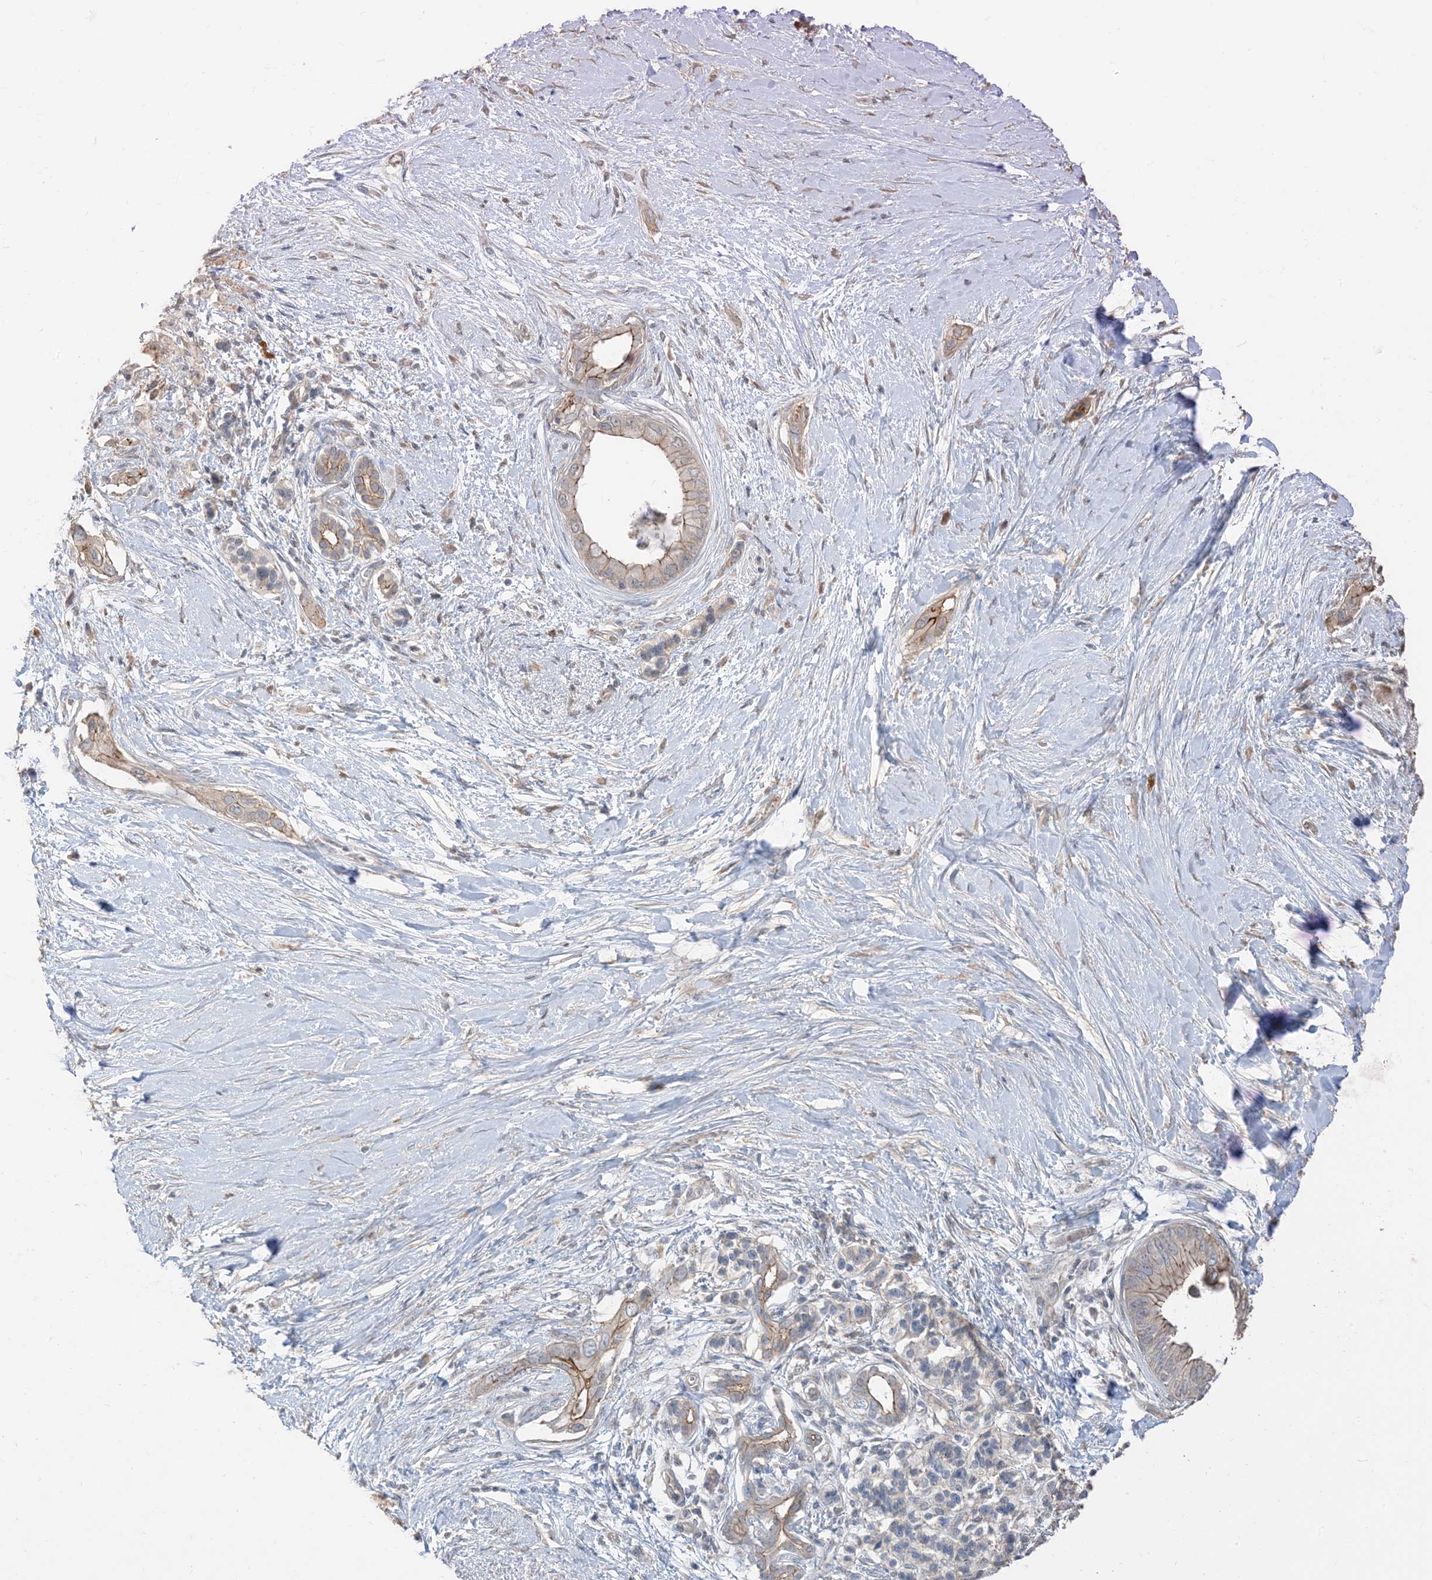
{"staining": {"intensity": "weak", "quantity": "25%-75%", "location": "cytoplasmic/membranous"}, "tissue": "pancreatic cancer", "cell_type": "Tumor cells", "image_type": "cancer", "snomed": [{"axis": "morphology", "description": "Normal tissue, NOS"}, {"axis": "morphology", "description": "Adenocarcinoma, NOS"}, {"axis": "topography", "description": "Pancreas"}, {"axis": "topography", "description": "Peripheral nerve tissue"}], "caption": "Human pancreatic cancer (adenocarcinoma) stained with a protein marker exhibits weak staining in tumor cells.", "gene": "RNF175", "patient": {"sex": "male", "age": 59}}